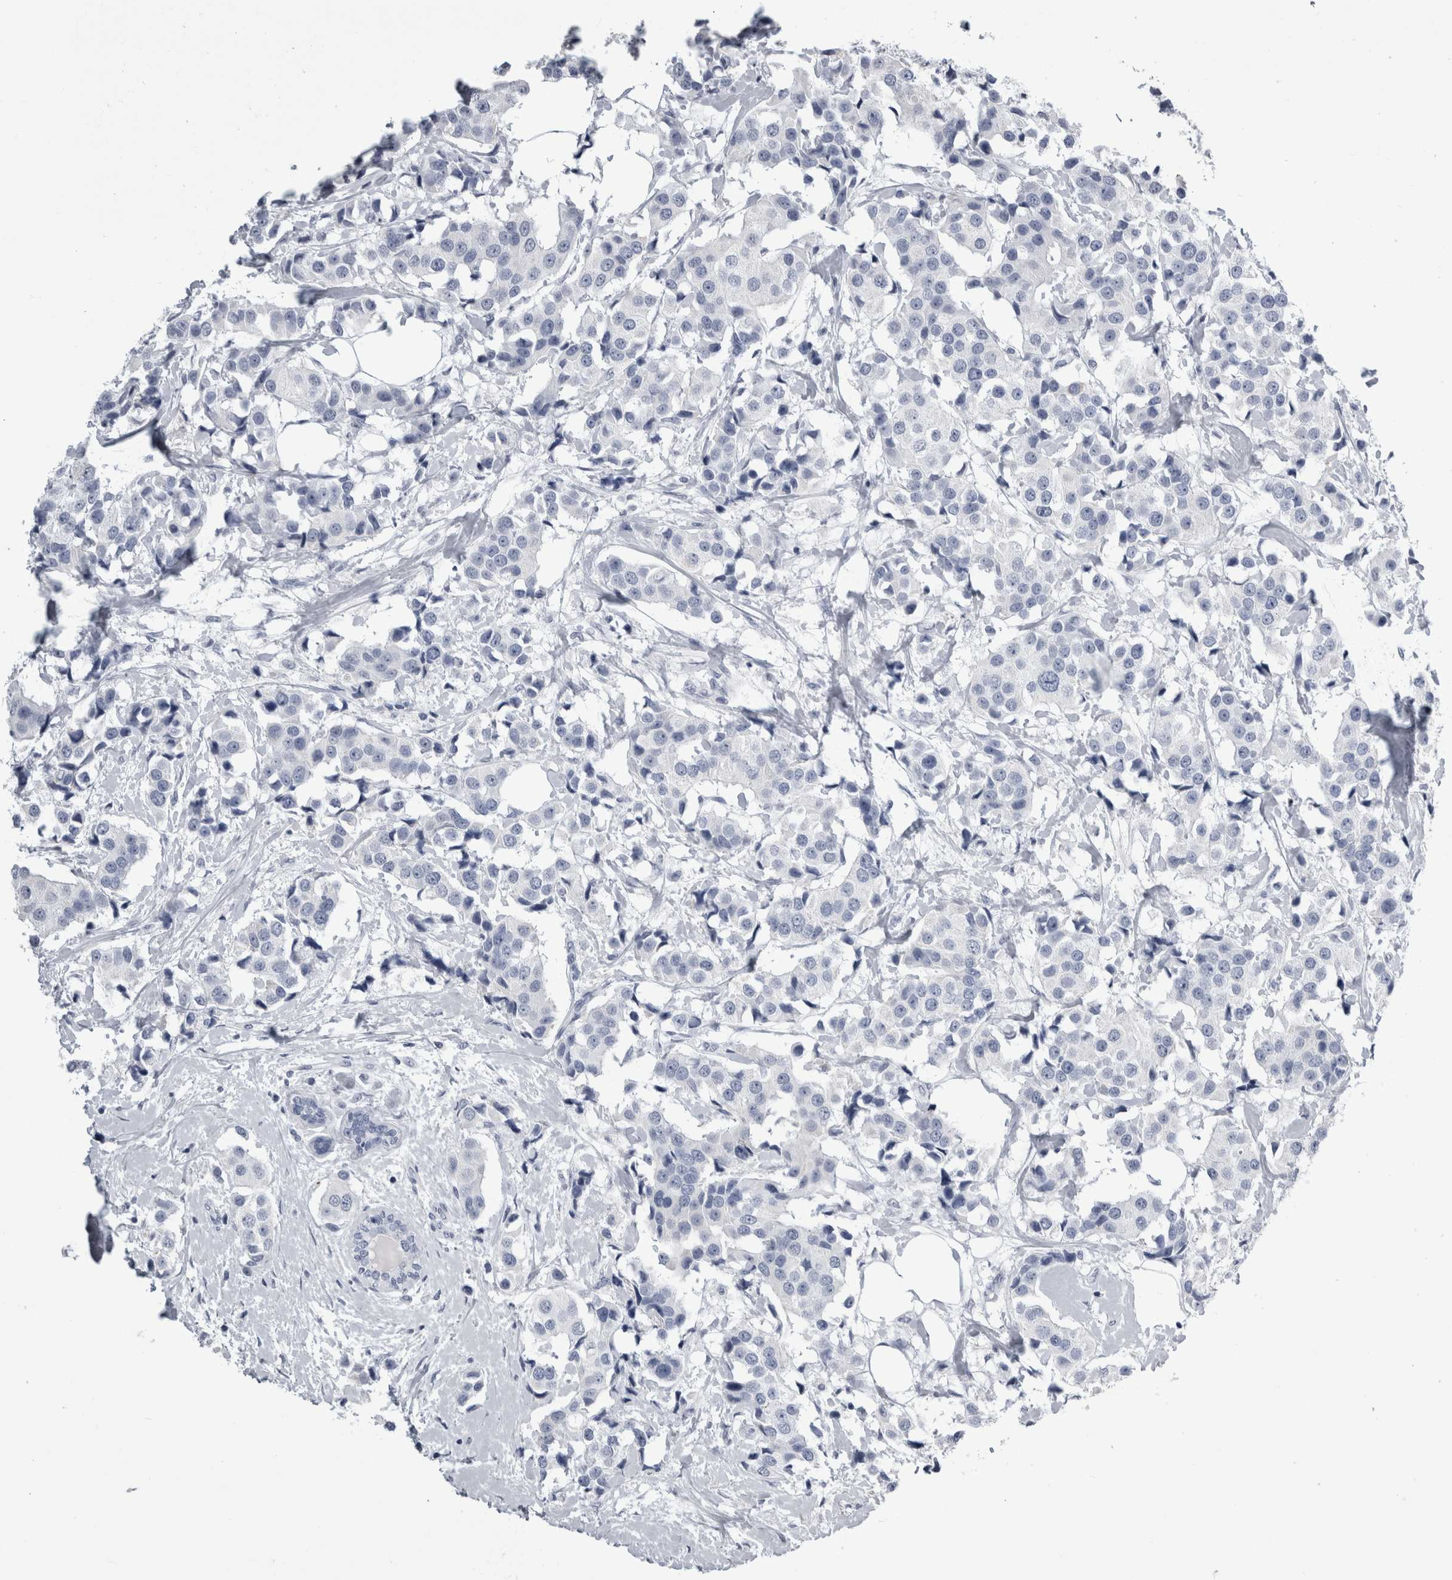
{"staining": {"intensity": "negative", "quantity": "none", "location": "none"}, "tissue": "breast cancer", "cell_type": "Tumor cells", "image_type": "cancer", "snomed": [{"axis": "morphology", "description": "Normal tissue, NOS"}, {"axis": "morphology", "description": "Duct carcinoma"}, {"axis": "topography", "description": "Breast"}], "caption": "This is an immunohistochemistry (IHC) histopathology image of human breast cancer. There is no expression in tumor cells.", "gene": "ALDH8A1", "patient": {"sex": "female", "age": 39}}